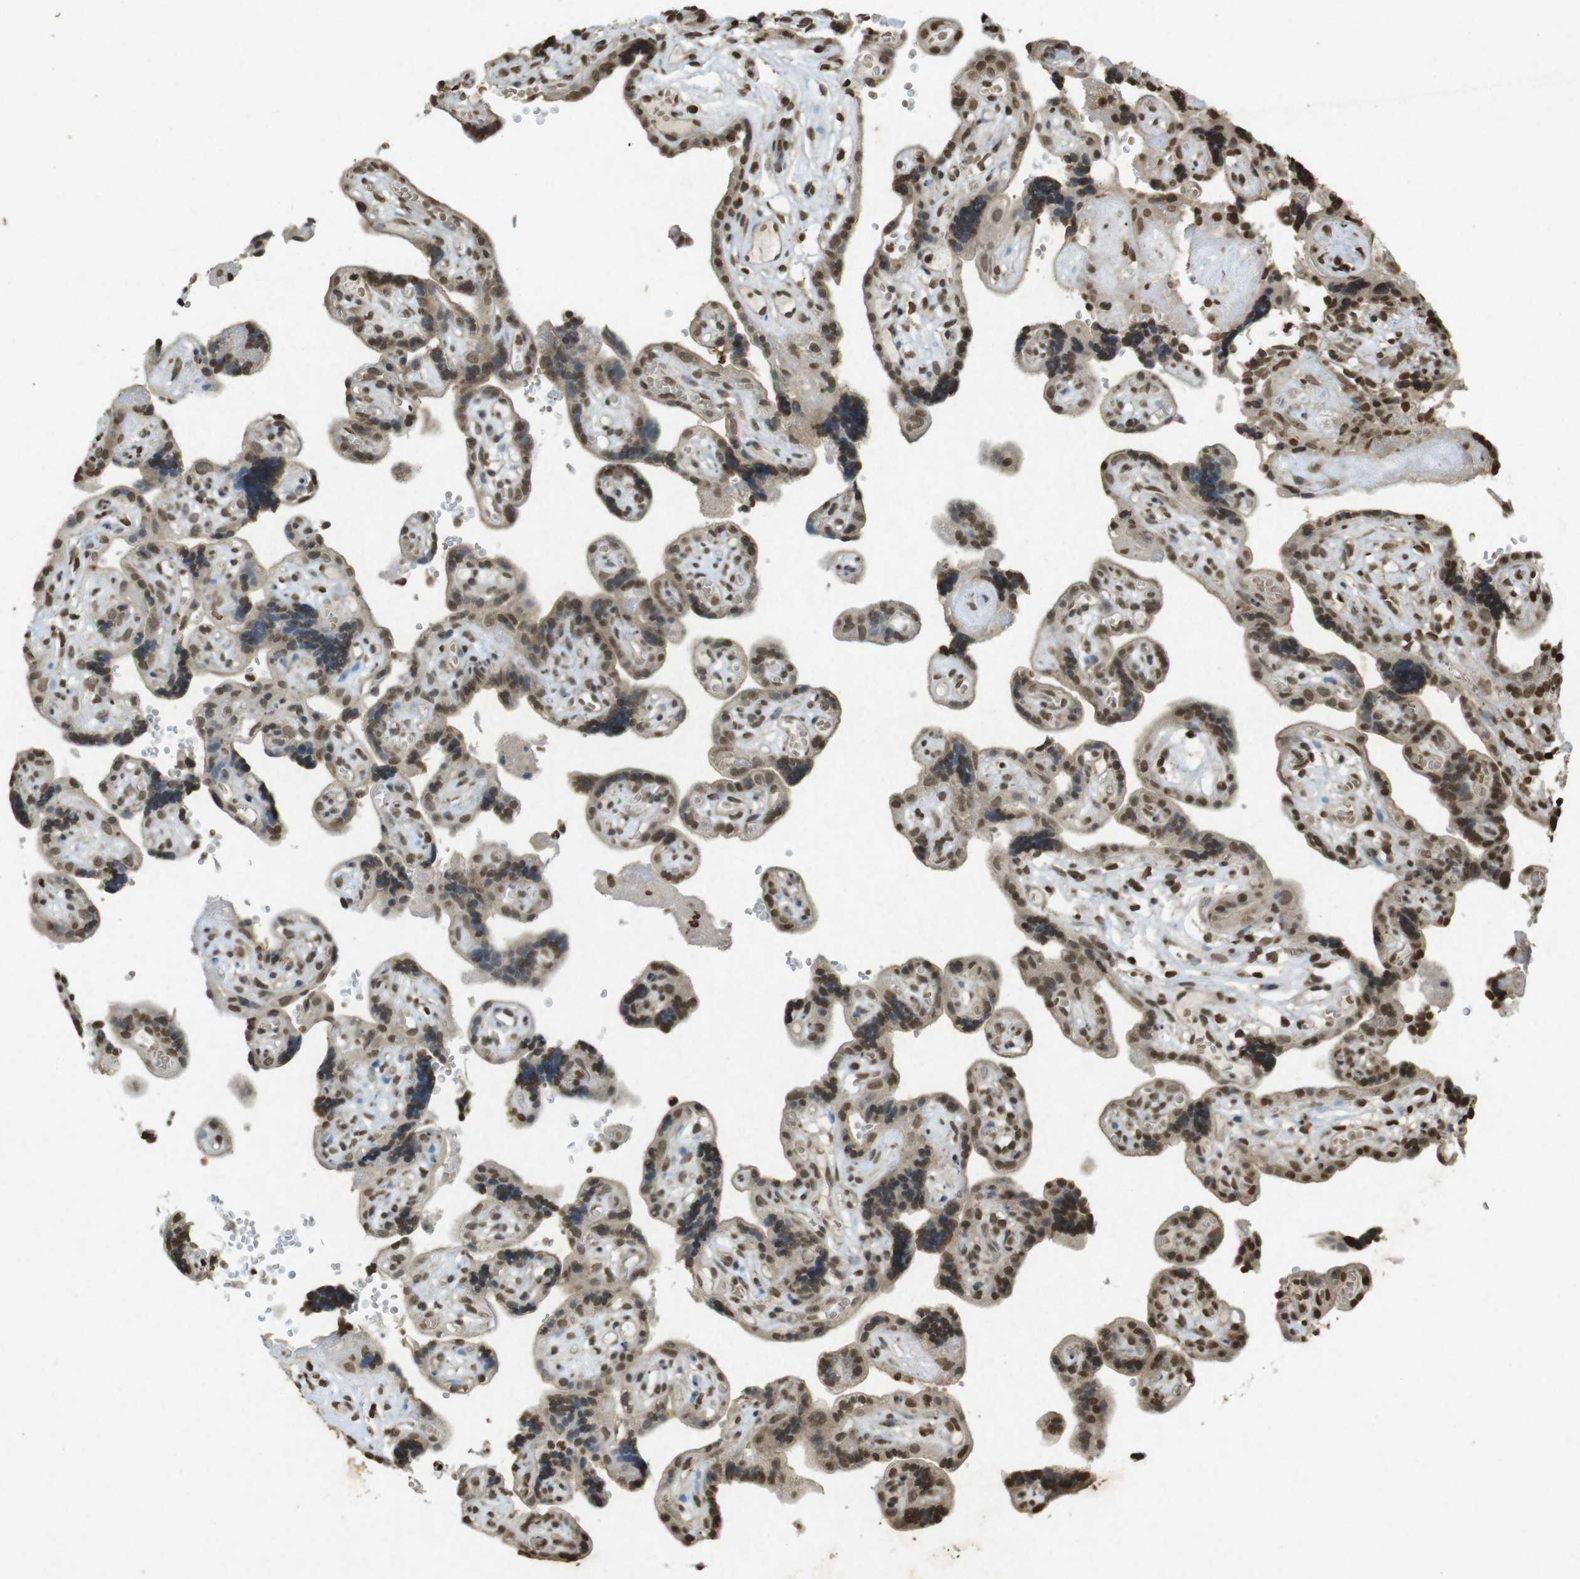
{"staining": {"intensity": "strong", "quantity": ">75%", "location": "cytoplasmic/membranous,nuclear"}, "tissue": "placenta", "cell_type": "Trophoblastic cells", "image_type": "normal", "snomed": [{"axis": "morphology", "description": "Normal tissue, NOS"}, {"axis": "topography", "description": "Placenta"}], "caption": "This micrograph reveals benign placenta stained with IHC to label a protein in brown. The cytoplasmic/membranous,nuclear of trophoblastic cells show strong positivity for the protein. Nuclei are counter-stained blue.", "gene": "ORC4", "patient": {"sex": "female", "age": 30}}